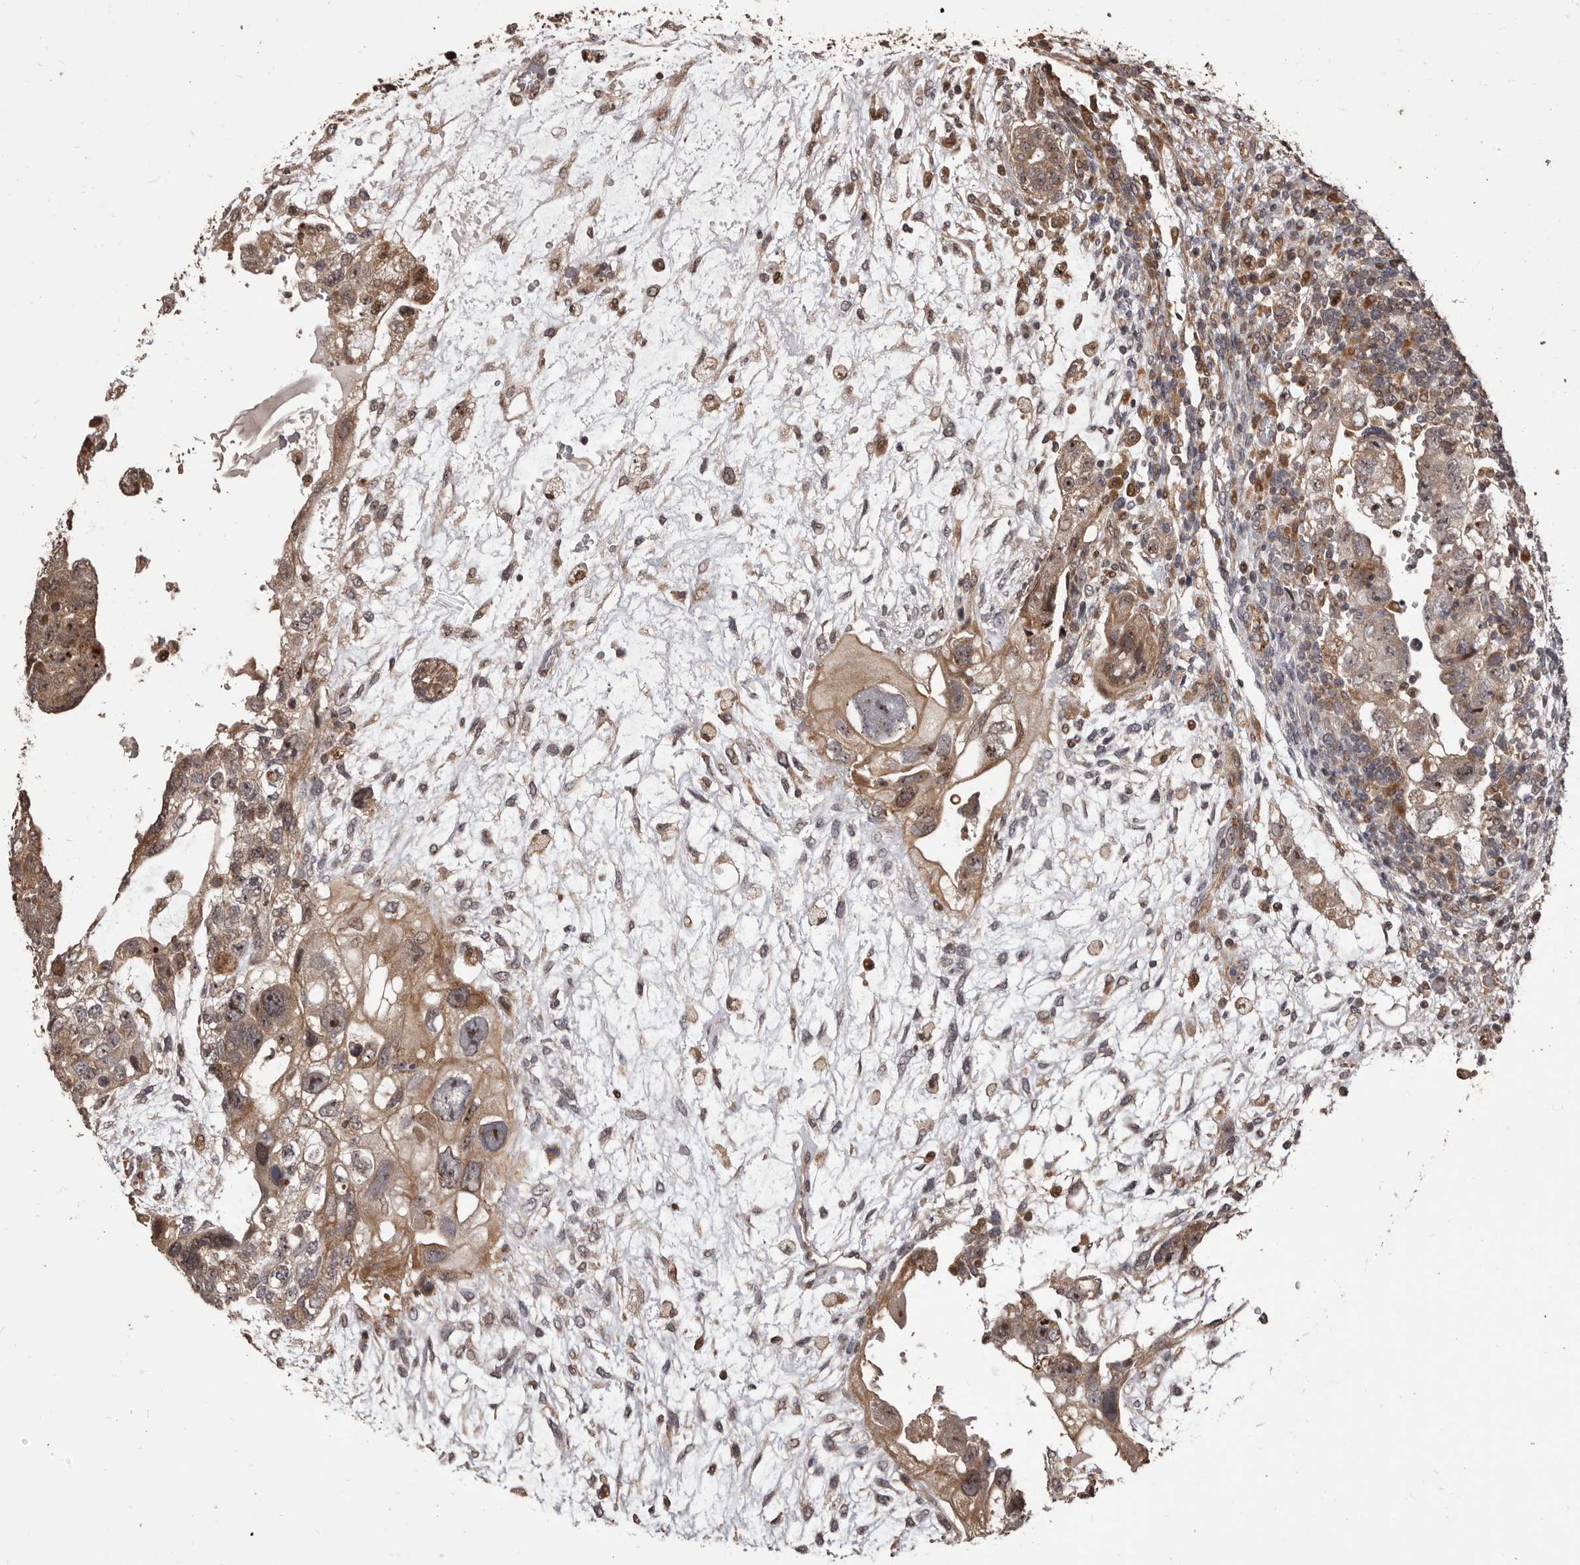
{"staining": {"intensity": "moderate", "quantity": ">75%", "location": "cytoplasmic/membranous,nuclear"}, "tissue": "testis cancer", "cell_type": "Tumor cells", "image_type": "cancer", "snomed": [{"axis": "morphology", "description": "Carcinoma, Embryonal, NOS"}, {"axis": "topography", "description": "Testis"}], "caption": "IHC (DAB (3,3'-diaminobenzidine)) staining of embryonal carcinoma (testis) reveals moderate cytoplasmic/membranous and nuclear protein expression in about >75% of tumor cells. (Stains: DAB (3,3'-diaminobenzidine) in brown, nuclei in blue, Microscopy: brightfield microscopy at high magnification).", "gene": "ZCCHC7", "patient": {"sex": "male", "age": 36}}